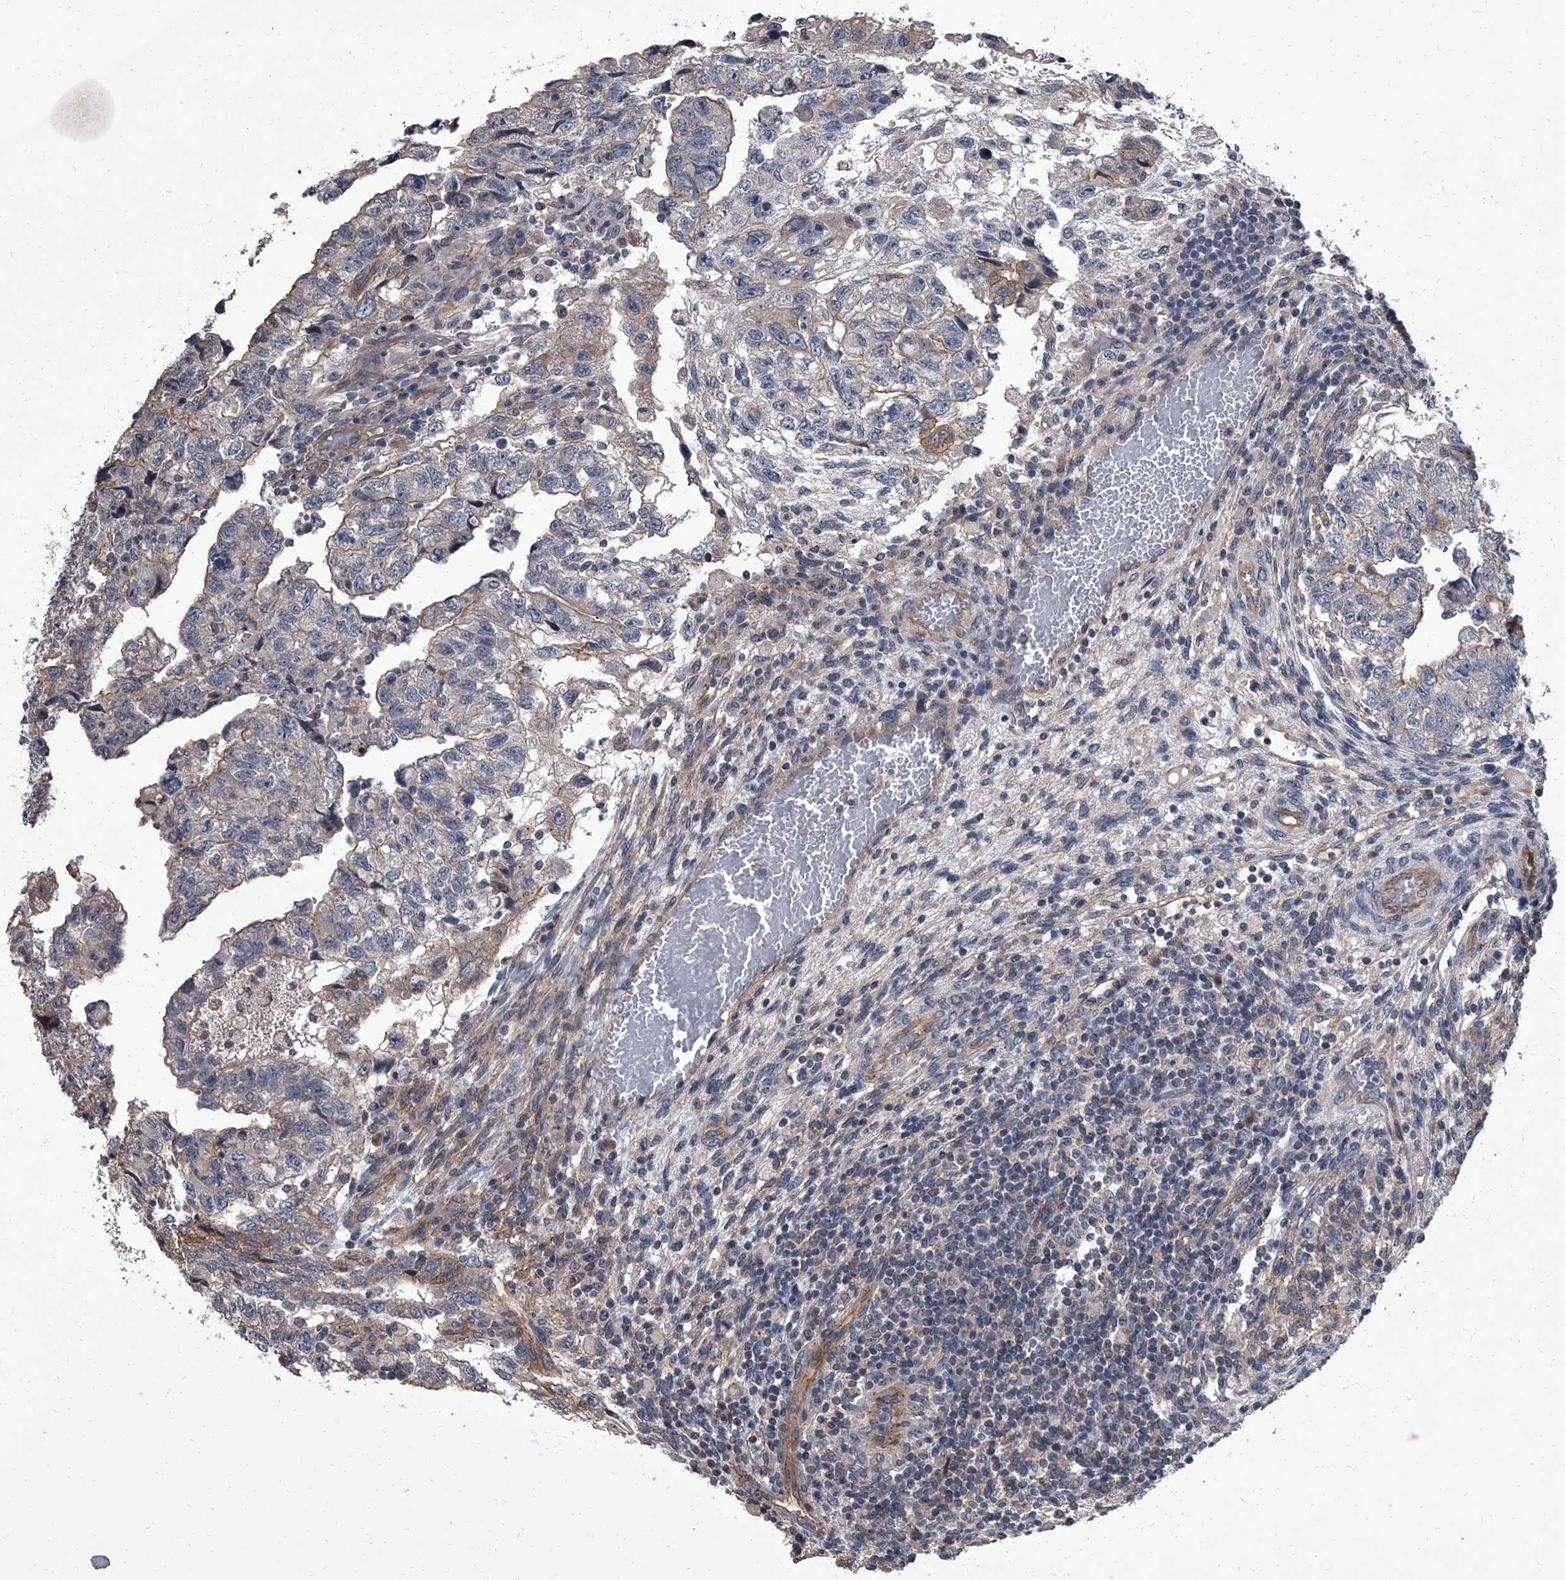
{"staining": {"intensity": "moderate", "quantity": "<25%", "location": "cytoplasmic/membranous"}, "tissue": "testis cancer", "cell_type": "Tumor cells", "image_type": "cancer", "snomed": [{"axis": "morphology", "description": "Carcinoma, Embryonal, NOS"}, {"axis": "topography", "description": "Testis"}], "caption": "About <25% of tumor cells in human testis cancer exhibit moderate cytoplasmic/membranous protein expression as visualized by brown immunohistochemical staining.", "gene": "SIRT4", "patient": {"sex": "male", "age": 36}}